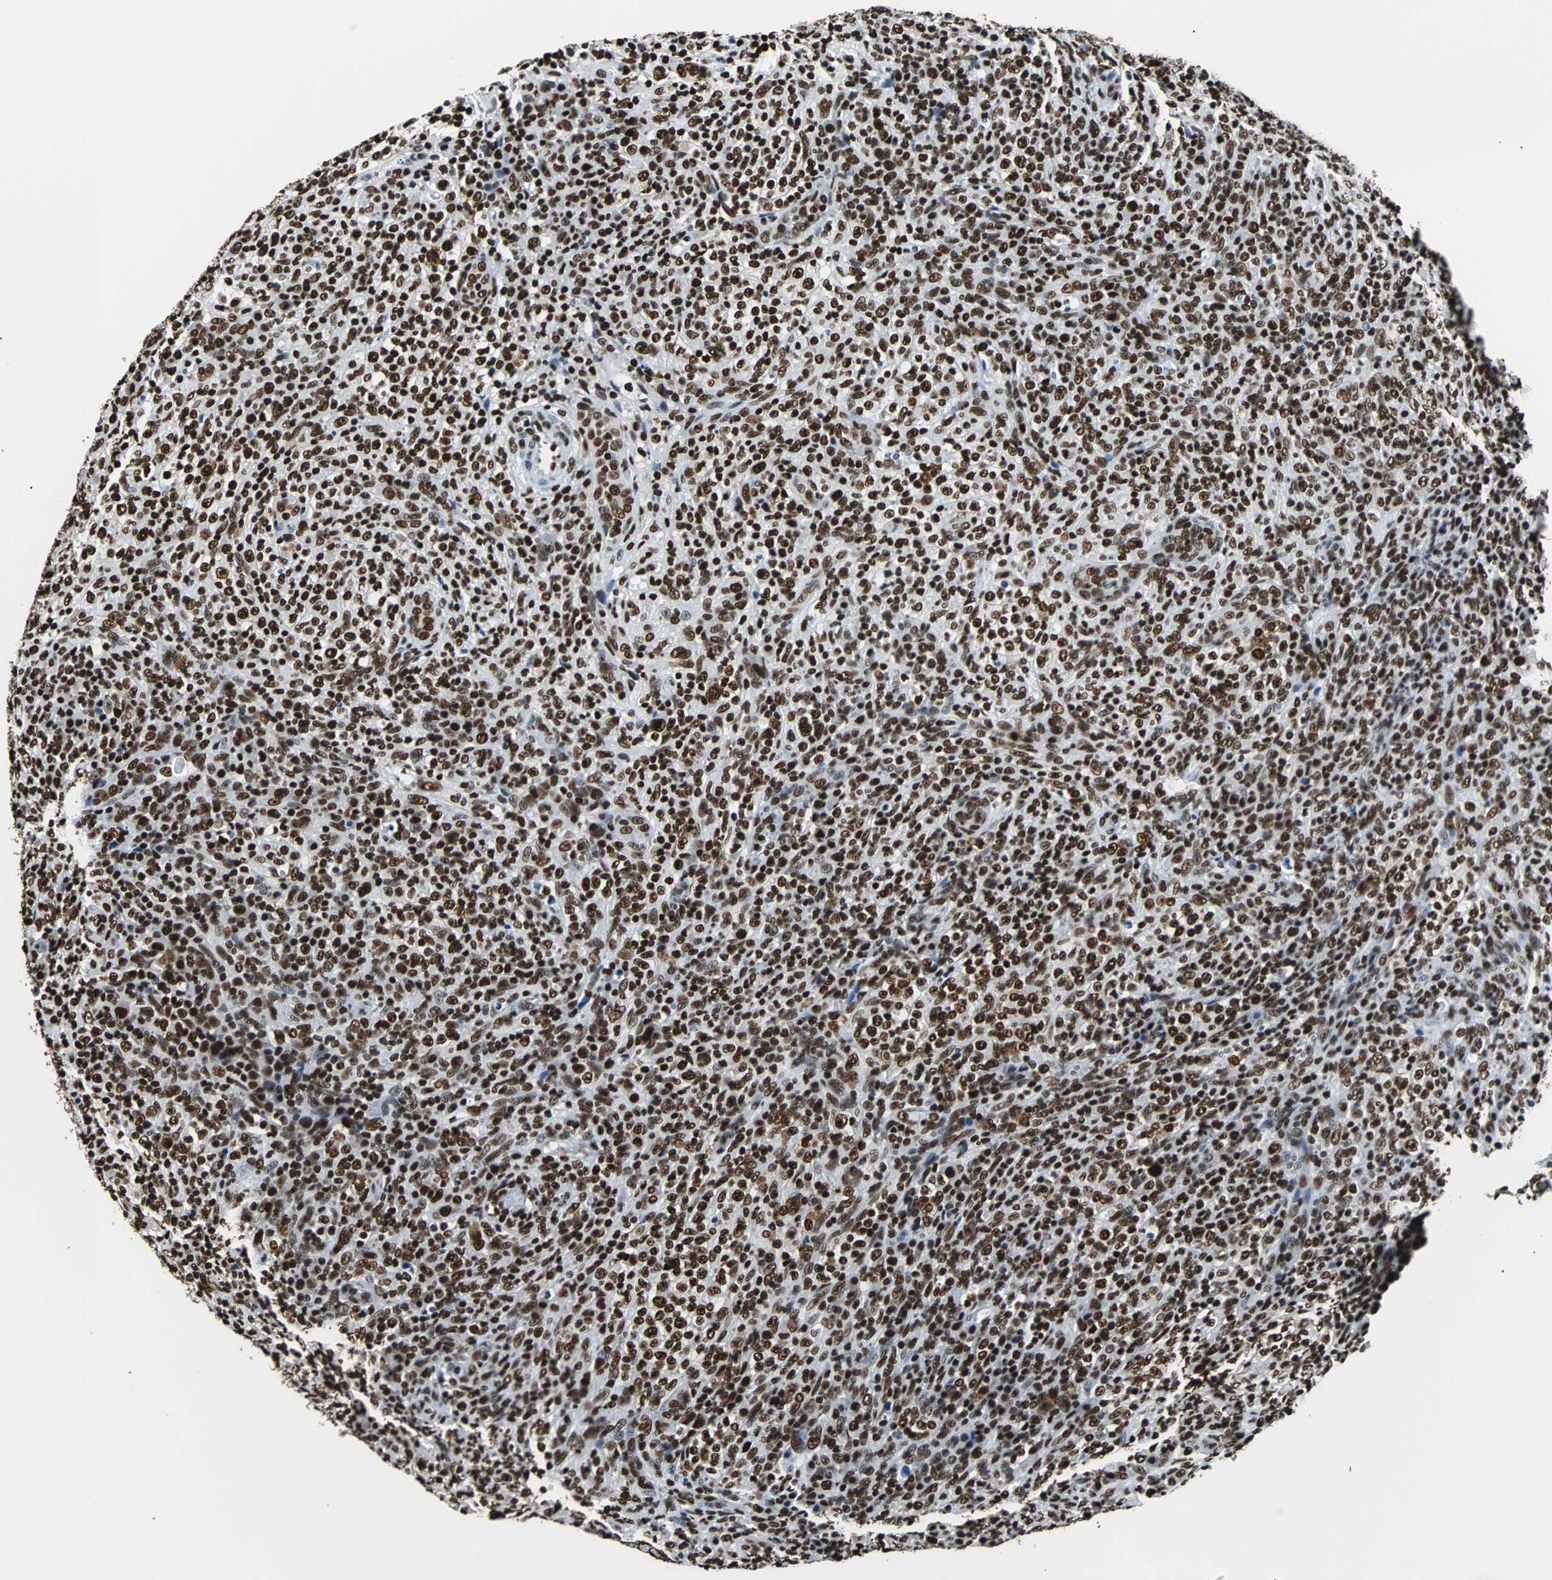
{"staining": {"intensity": "strong", "quantity": ">75%", "location": "nuclear"}, "tissue": "lymphoma", "cell_type": "Tumor cells", "image_type": "cancer", "snomed": [{"axis": "morphology", "description": "Malignant lymphoma, non-Hodgkin's type, High grade"}, {"axis": "topography", "description": "Lymph node"}], "caption": "An image showing strong nuclear positivity in about >75% of tumor cells in lymphoma, as visualized by brown immunohistochemical staining.", "gene": "FUBP1", "patient": {"sex": "female", "age": 76}}